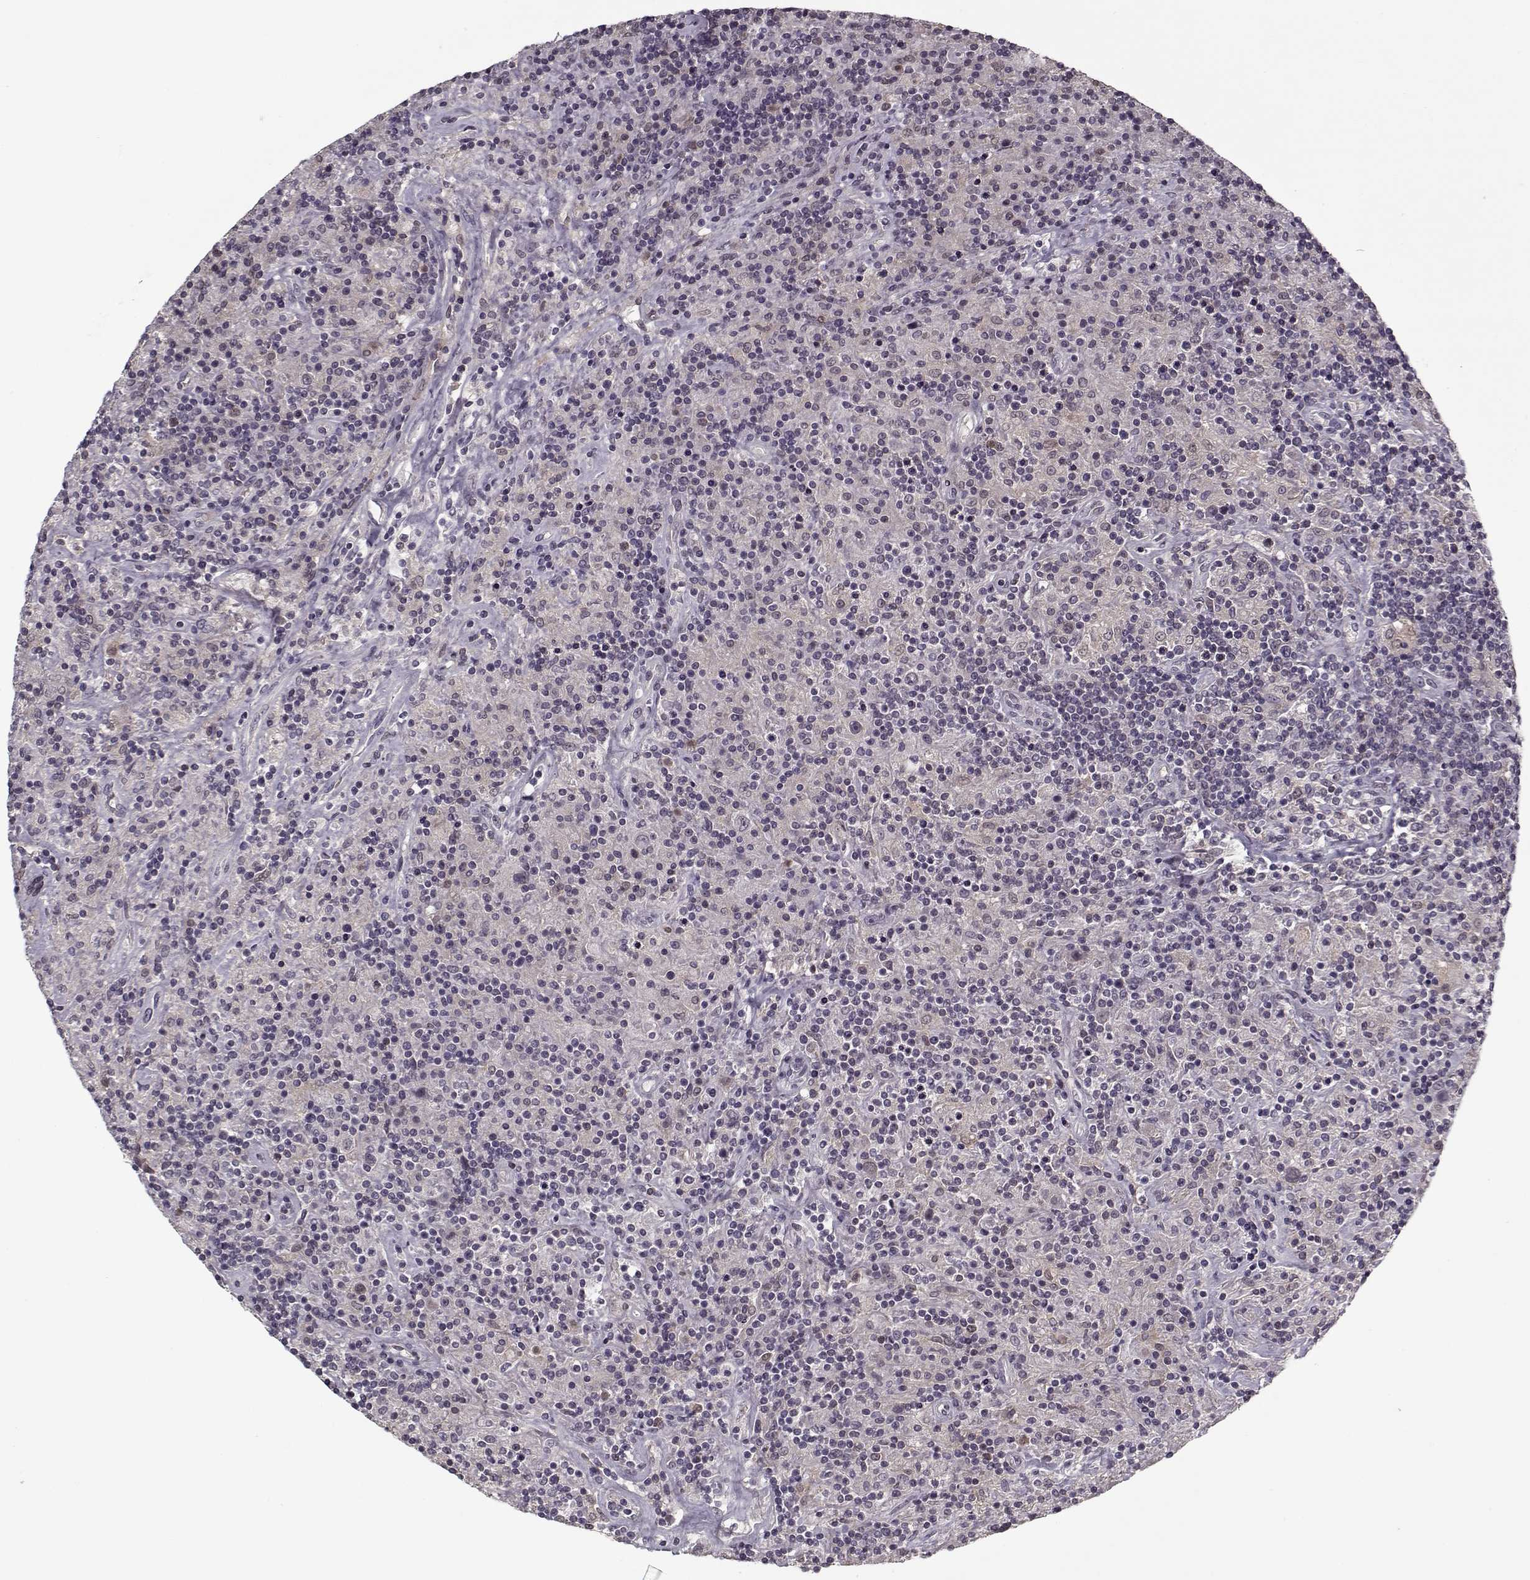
{"staining": {"intensity": "negative", "quantity": "none", "location": "none"}, "tissue": "lymphoma", "cell_type": "Tumor cells", "image_type": "cancer", "snomed": [{"axis": "morphology", "description": "Hodgkin's disease, NOS"}, {"axis": "topography", "description": "Lymph node"}], "caption": "A high-resolution image shows immunohistochemistry (IHC) staining of lymphoma, which demonstrates no significant staining in tumor cells.", "gene": "AFM", "patient": {"sex": "male", "age": 70}}